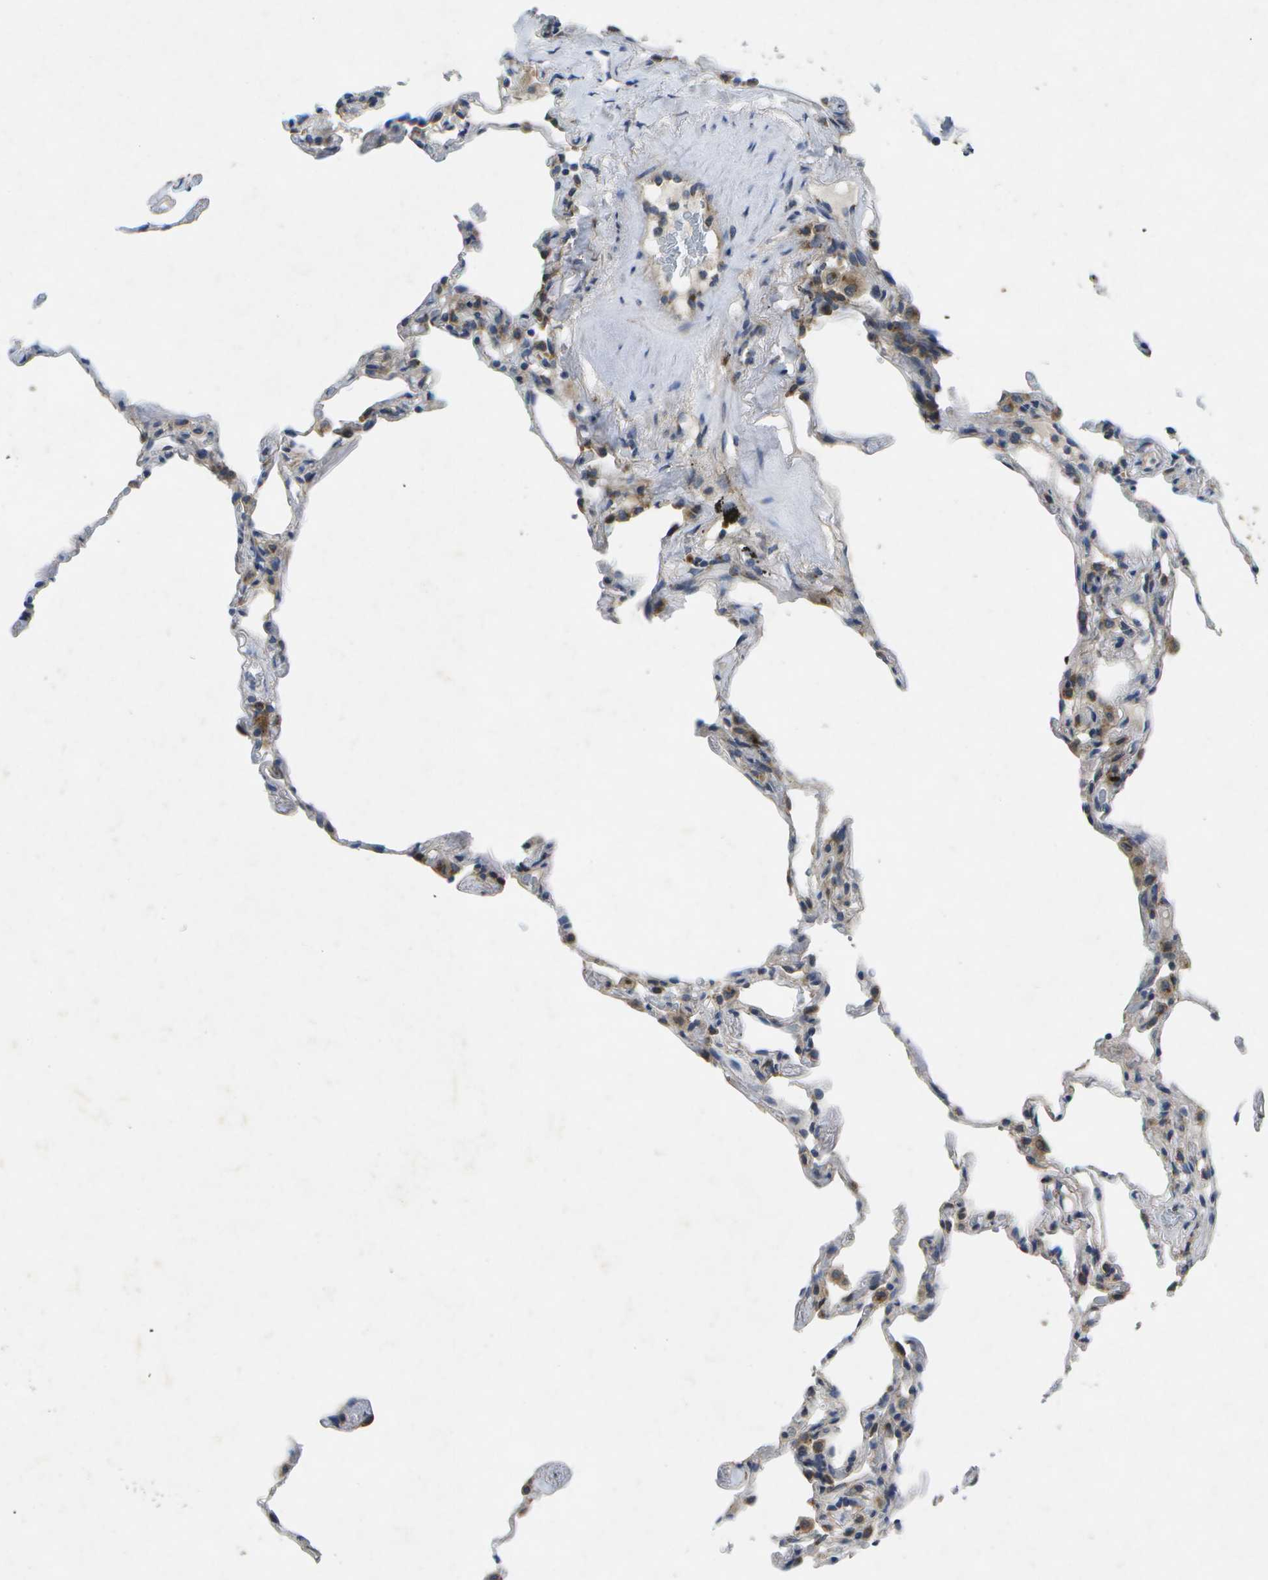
{"staining": {"intensity": "moderate", "quantity": "<25%", "location": "cytoplasmic/membranous"}, "tissue": "lung", "cell_type": "Alveolar cells", "image_type": "normal", "snomed": [{"axis": "morphology", "description": "Normal tissue, NOS"}, {"axis": "topography", "description": "Lung"}], "caption": "Immunohistochemical staining of normal human lung demonstrates <25% levels of moderate cytoplasmic/membranous protein positivity in approximately <25% of alveolar cells. (DAB (3,3'-diaminobenzidine) IHC, brown staining for protein, blue staining for nuclei).", "gene": "KDELR1", "patient": {"sex": "male", "age": 59}}